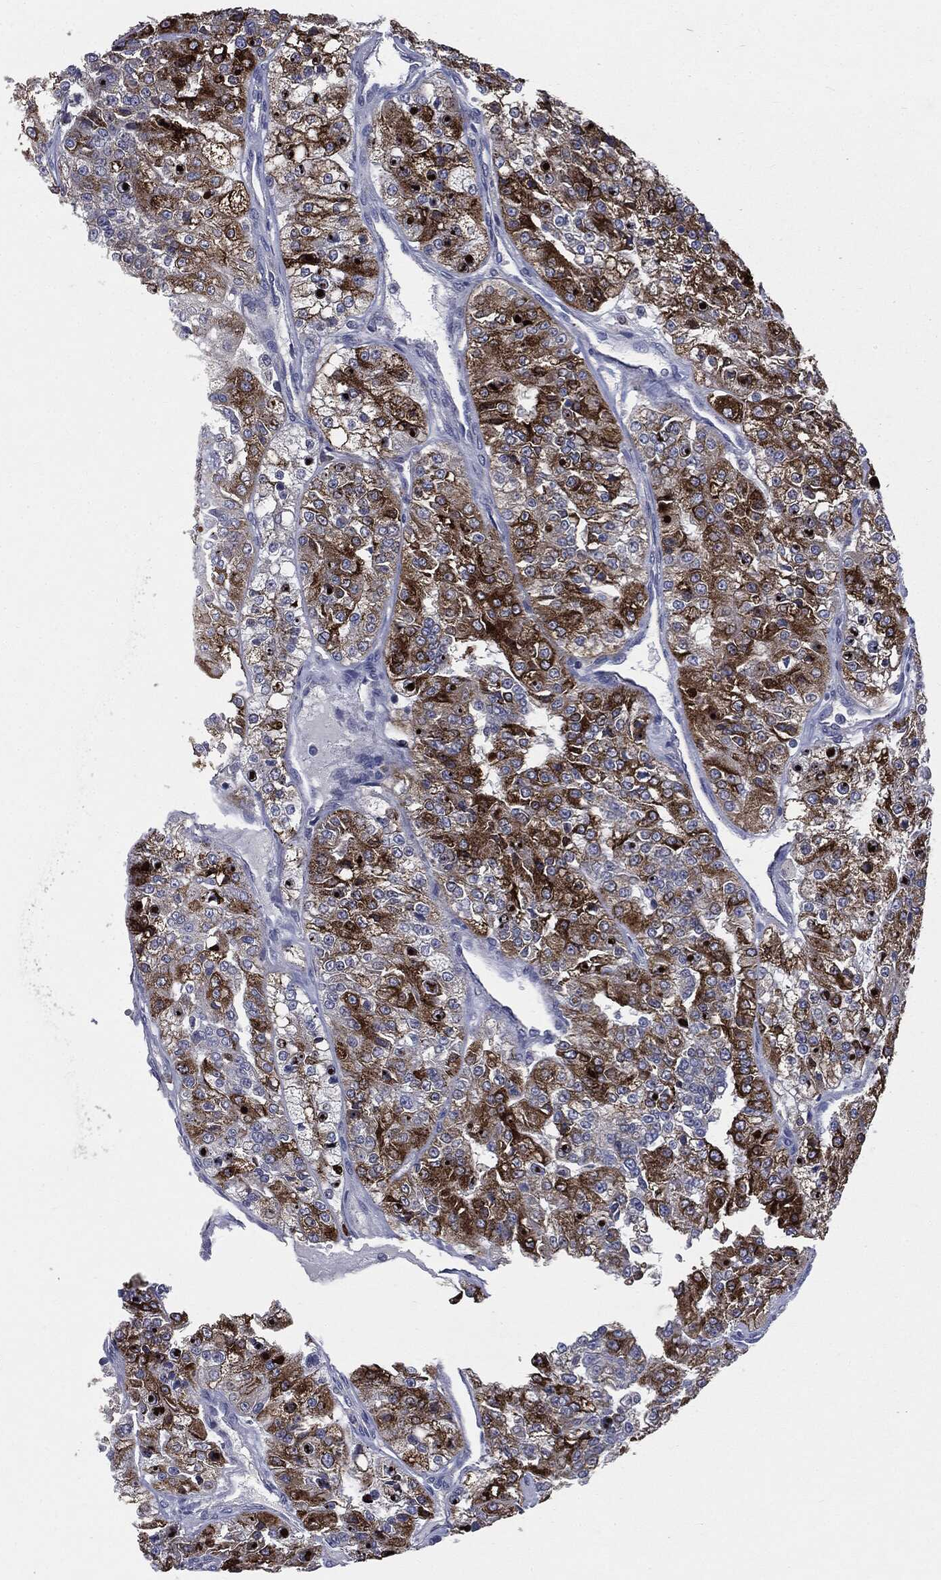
{"staining": {"intensity": "strong", "quantity": "25%-75%", "location": "cytoplasmic/membranous,nuclear"}, "tissue": "renal cancer", "cell_type": "Tumor cells", "image_type": "cancer", "snomed": [{"axis": "morphology", "description": "Adenocarcinoma, NOS"}, {"axis": "topography", "description": "Kidney"}], "caption": "Renal cancer (adenocarcinoma) stained with immunohistochemistry displays strong cytoplasmic/membranous and nuclear staining in about 25%-75% of tumor cells.", "gene": "PTGS2", "patient": {"sex": "female", "age": 63}}